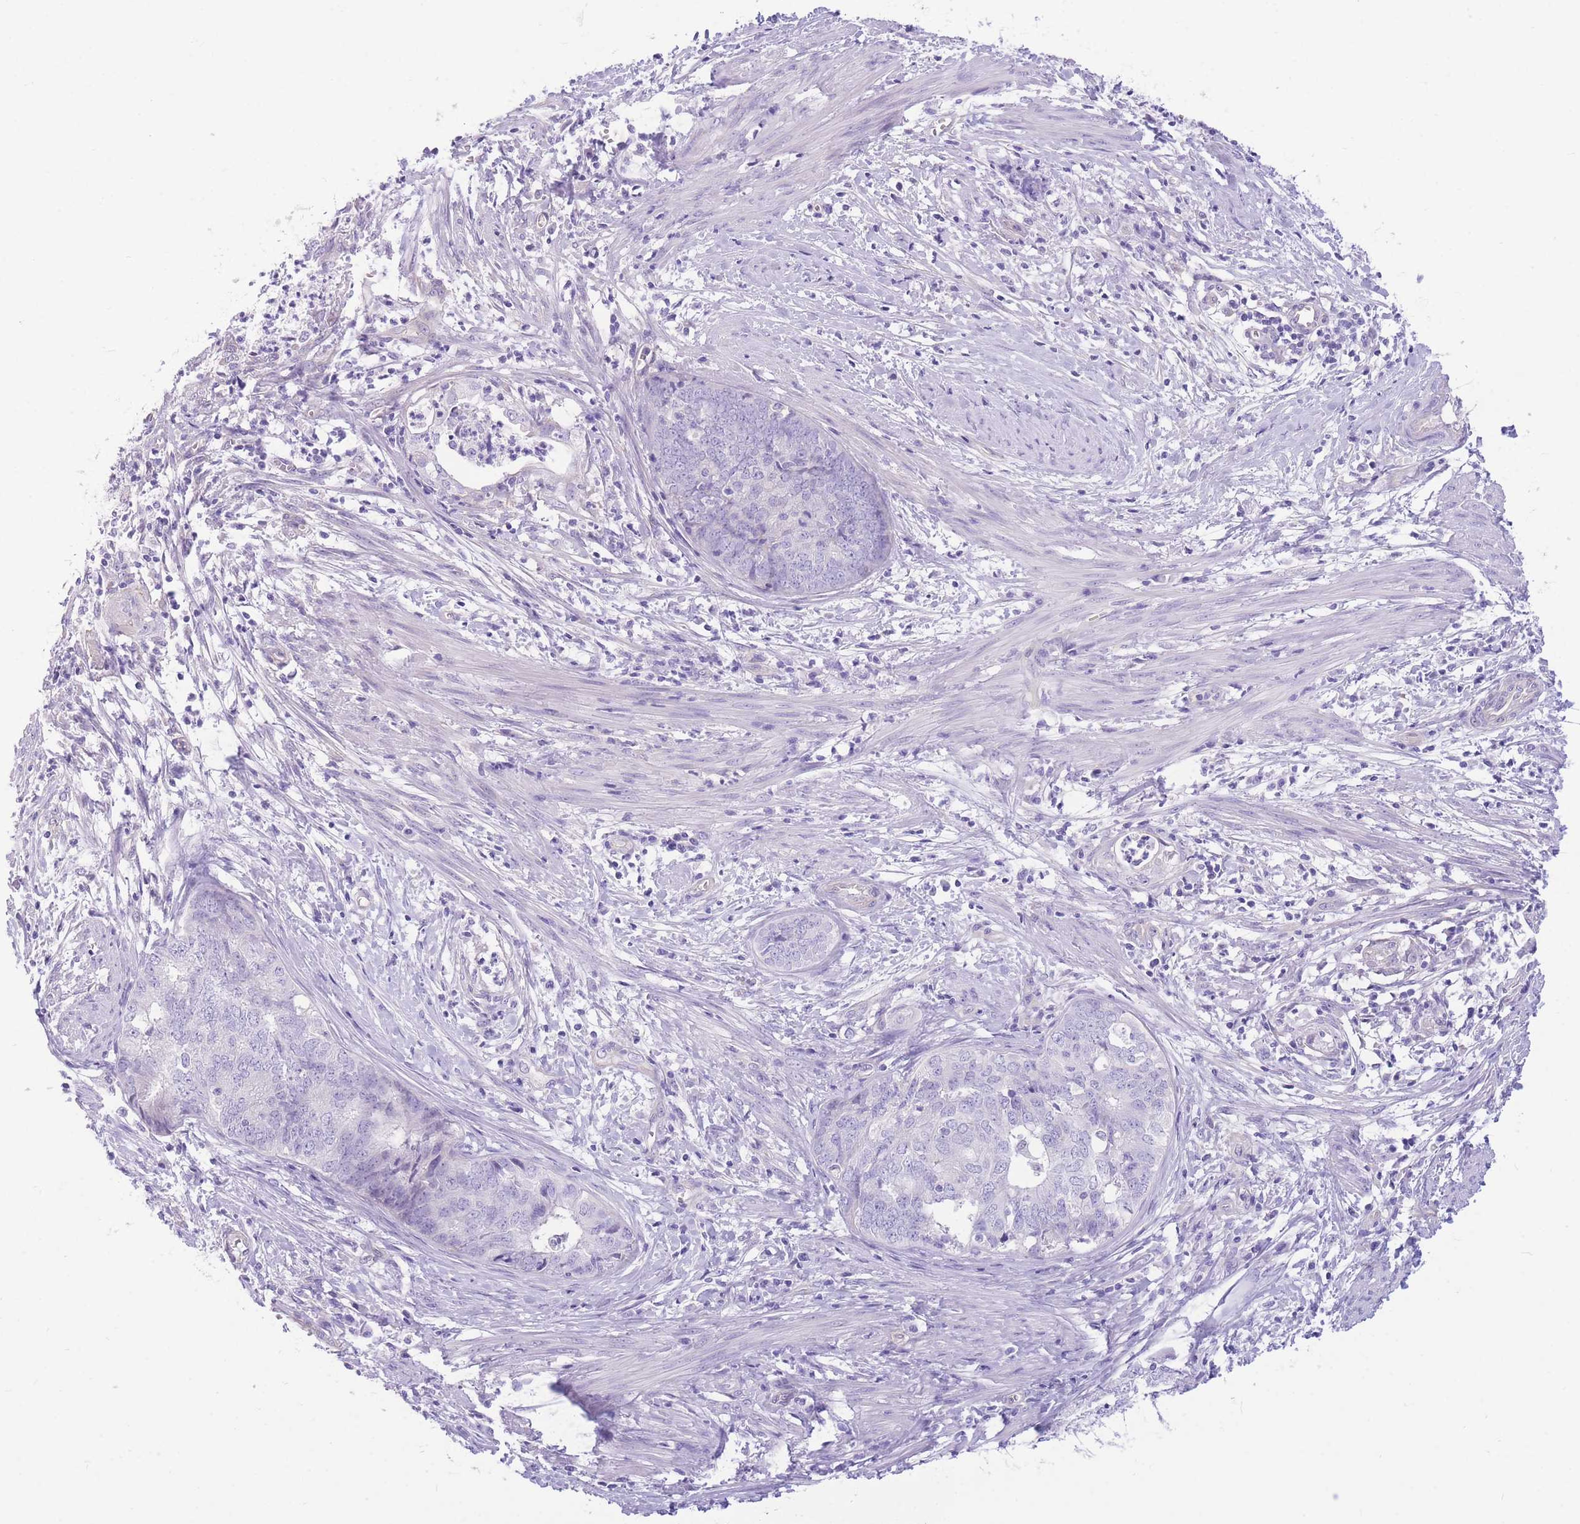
{"staining": {"intensity": "negative", "quantity": "none", "location": "none"}, "tissue": "endometrial cancer", "cell_type": "Tumor cells", "image_type": "cancer", "snomed": [{"axis": "morphology", "description": "Adenocarcinoma, NOS"}, {"axis": "topography", "description": "Endometrium"}], "caption": "Immunohistochemical staining of endometrial cancer displays no significant expression in tumor cells.", "gene": "ZNF311", "patient": {"sex": "female", "age": 68}}